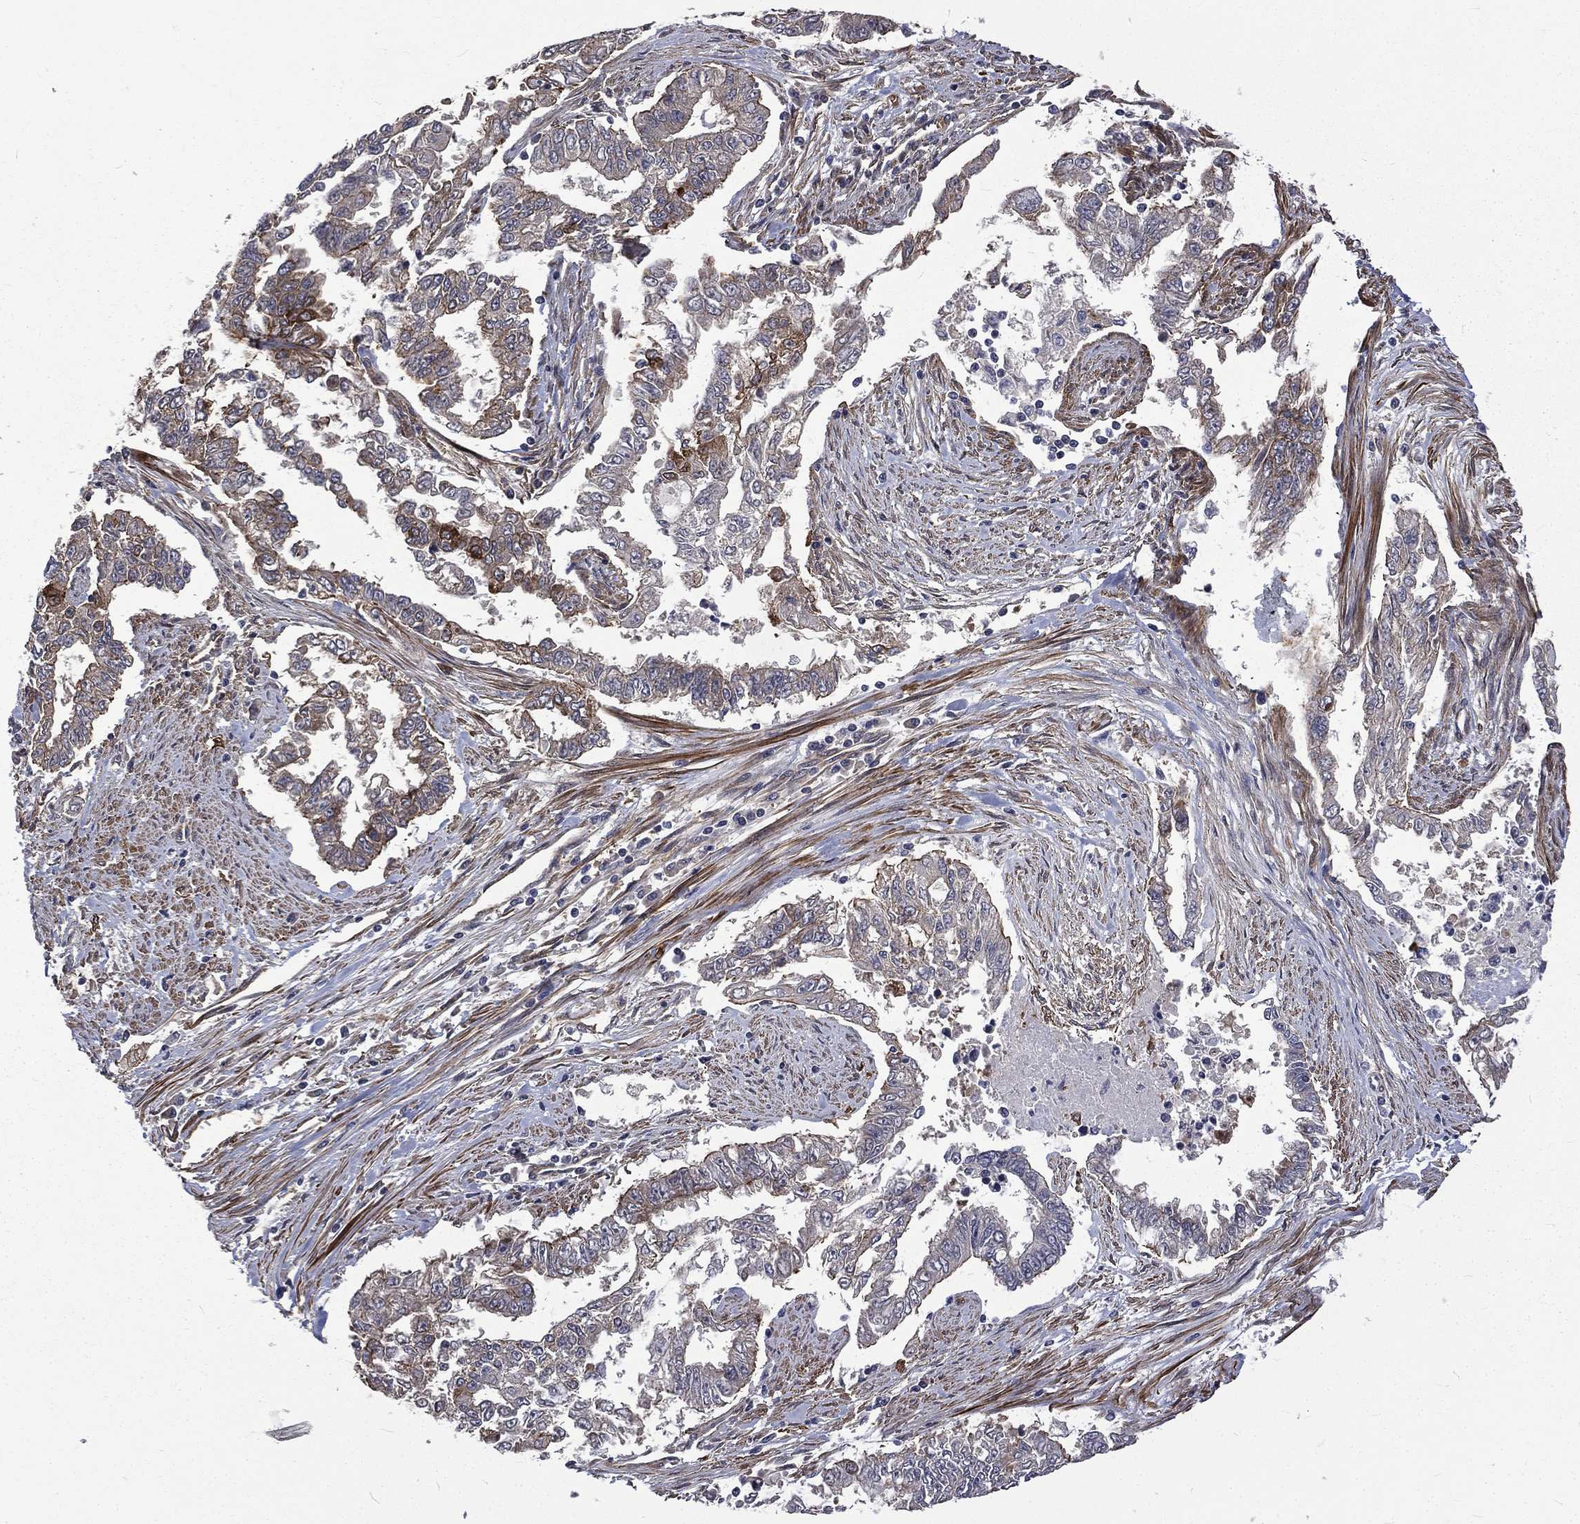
{"staining": {"intensity": "moderate", "quantity": "<25%", "location": "cytoplasmic/membranous"}, "tissue": "endometrial cancer", "cell_type": "Tumor cells", "image_type": "cancer", "snomed": [{"axis": "morphology", "description": "Adenocarcinoma, NOS"}, {"axis": "topography", "description": "Uterus"}], "caption": "Endometrial cancer tissue displays moderate cytoplasmic/membranous positivity in approximately <25% of tumor cells", "gene": "PPFIBP1", "patient": {"sex": "female", "age": 59}}